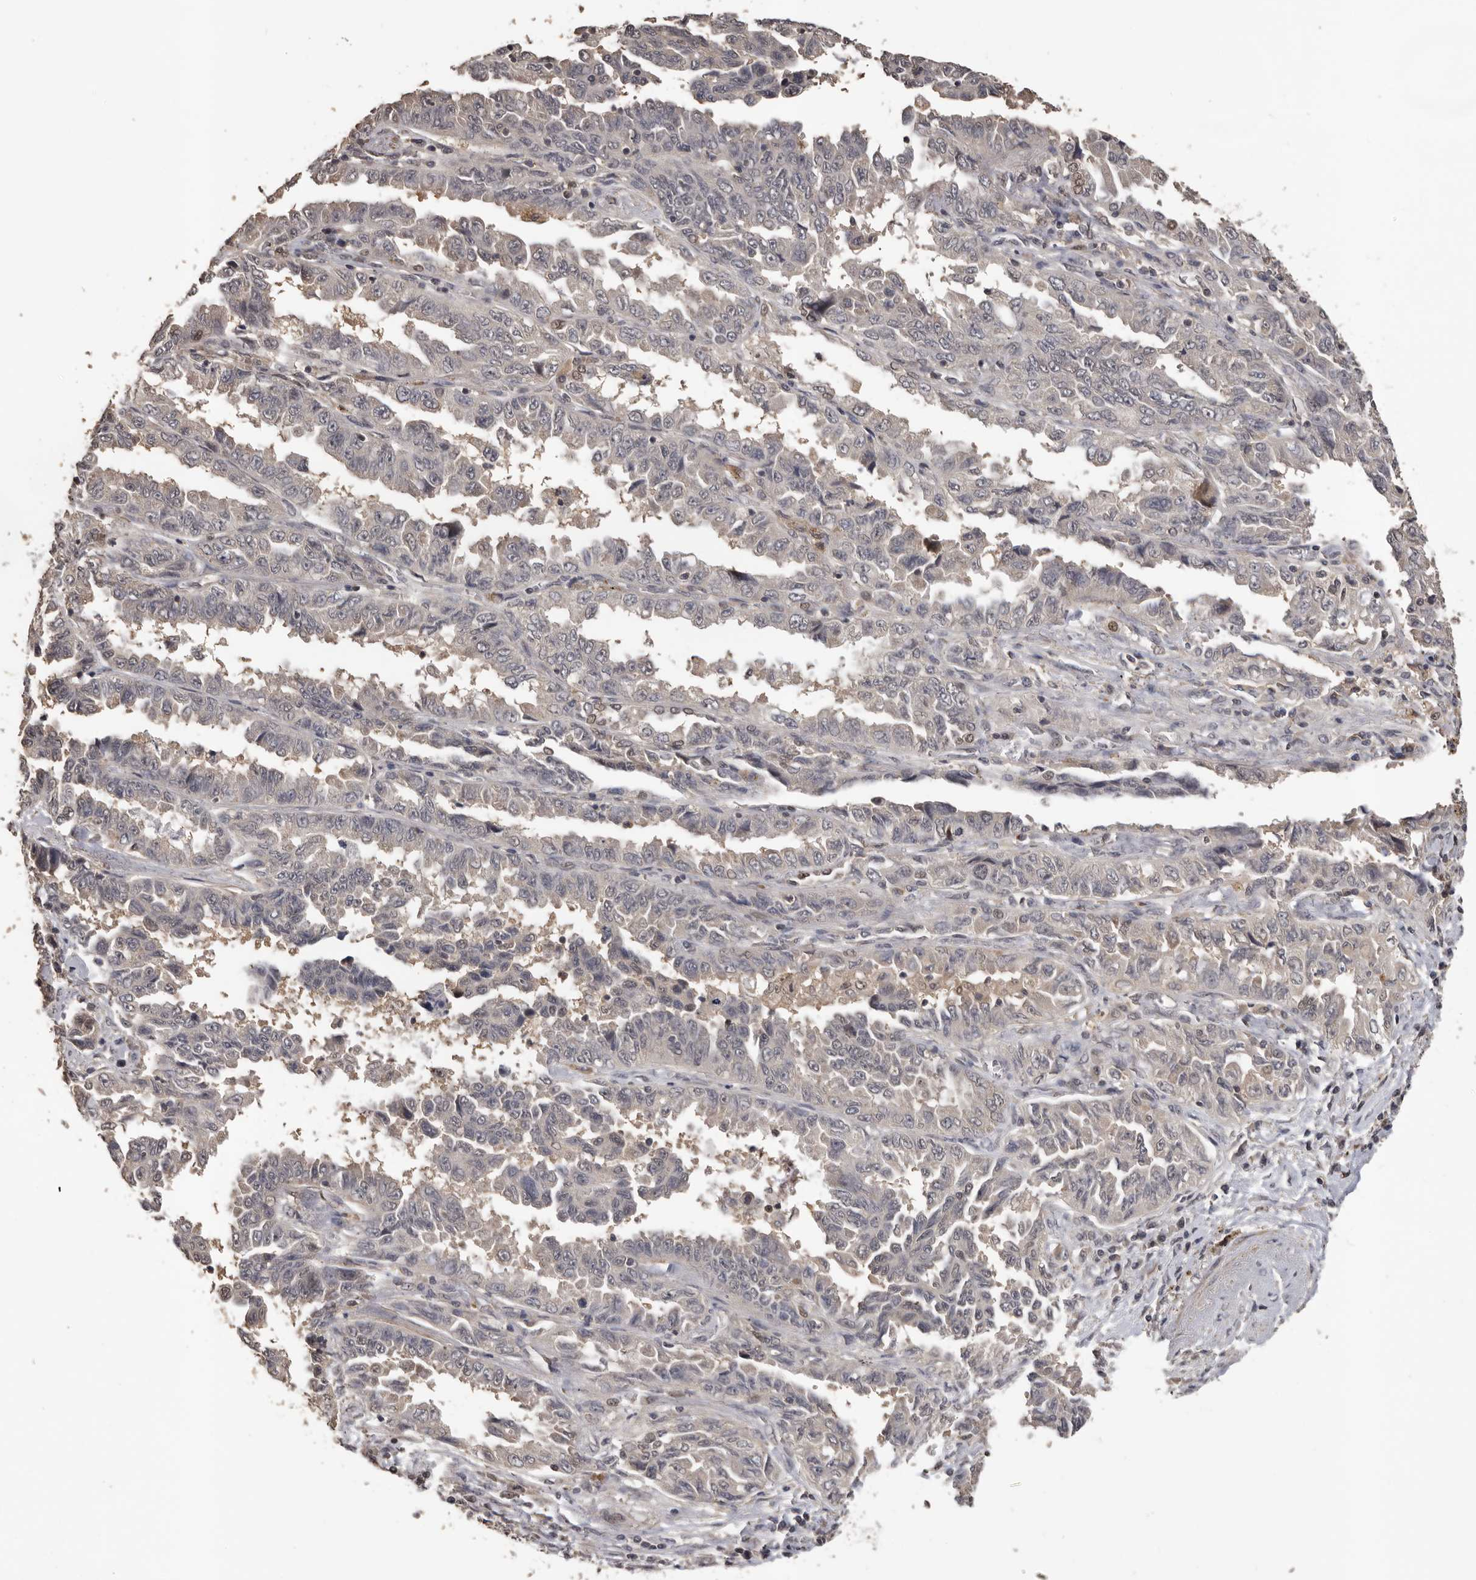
{"staining": {"intensity": "negative", "quantity": "none", "location": "none"}, "tissue": "lung cancer", "cell_type": "Tumor cells", "image_type": "cancer", "snomed": [{"axis": "morphology", "description": "Adenocarcinoma, NOS"}, {"axis": "topography", "description": "Lung"}], "caption": "DAB (3,3'-diaminobenzidine) immunohistochemical staining of lung cancer (adenocarcinoma) exhibits no significant expression in tumor cells.", "gene": "KIF2B", "patient": {"sex": "female", "age": 51}}